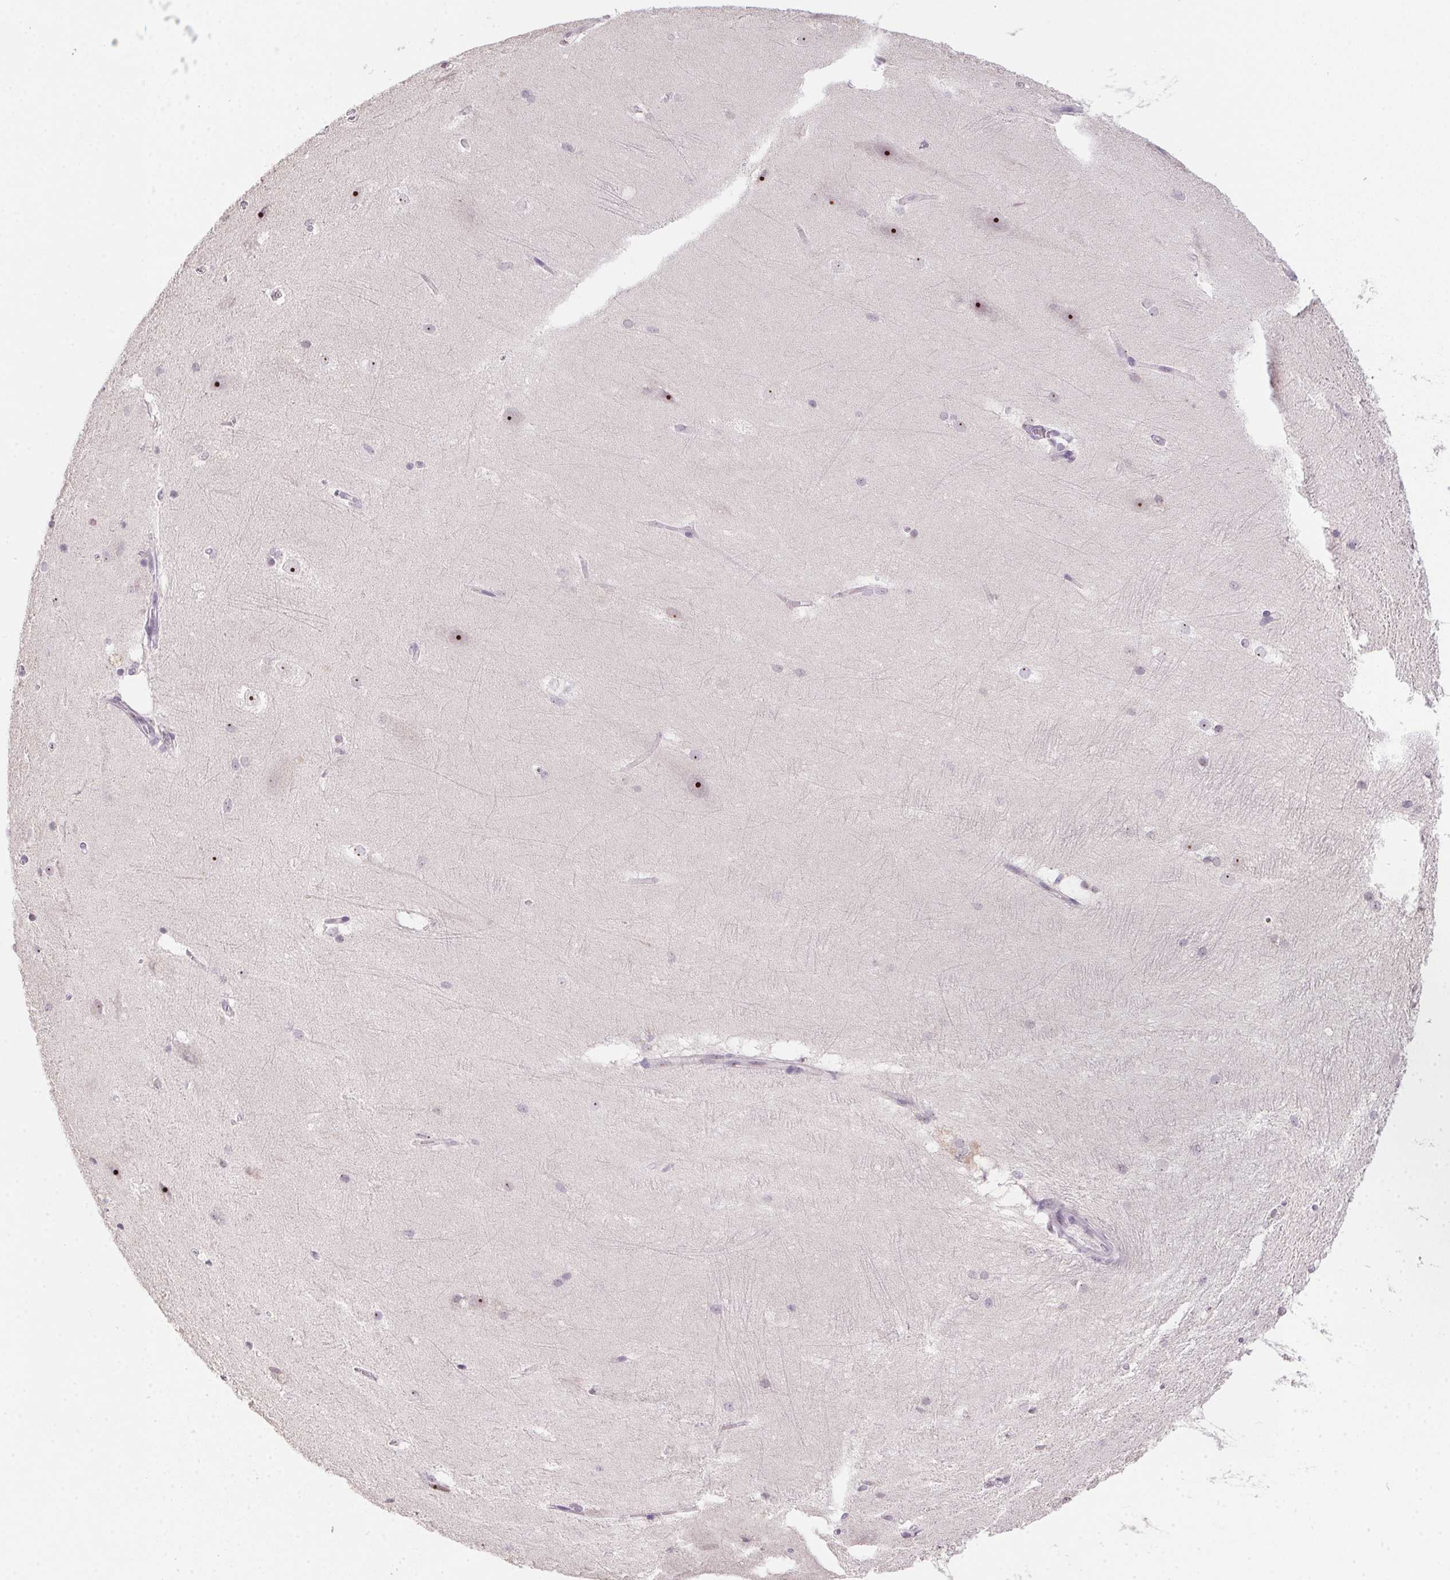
{"staining": {"intensity": "moderate", "quantity": "25%-75%", "location": "nuclear"}, "tissue": "hippocampus", "cell_type": "Glial cells", "image_type": "normal", "snomed": [{"axis": "morphology", "description": "Normal tissue, NOS"}, {"axis": "topography", "description": "Cerebral cortex"}, {"axis": "topography", "description": "Hippocampus"}], "caption": "The image shows staining of normal hippocampus, revealing moderate nuclear protein staining (brown color) within glial cells.", "gene": "BATF2", "patient": {"sex": "female", "age": 19}}